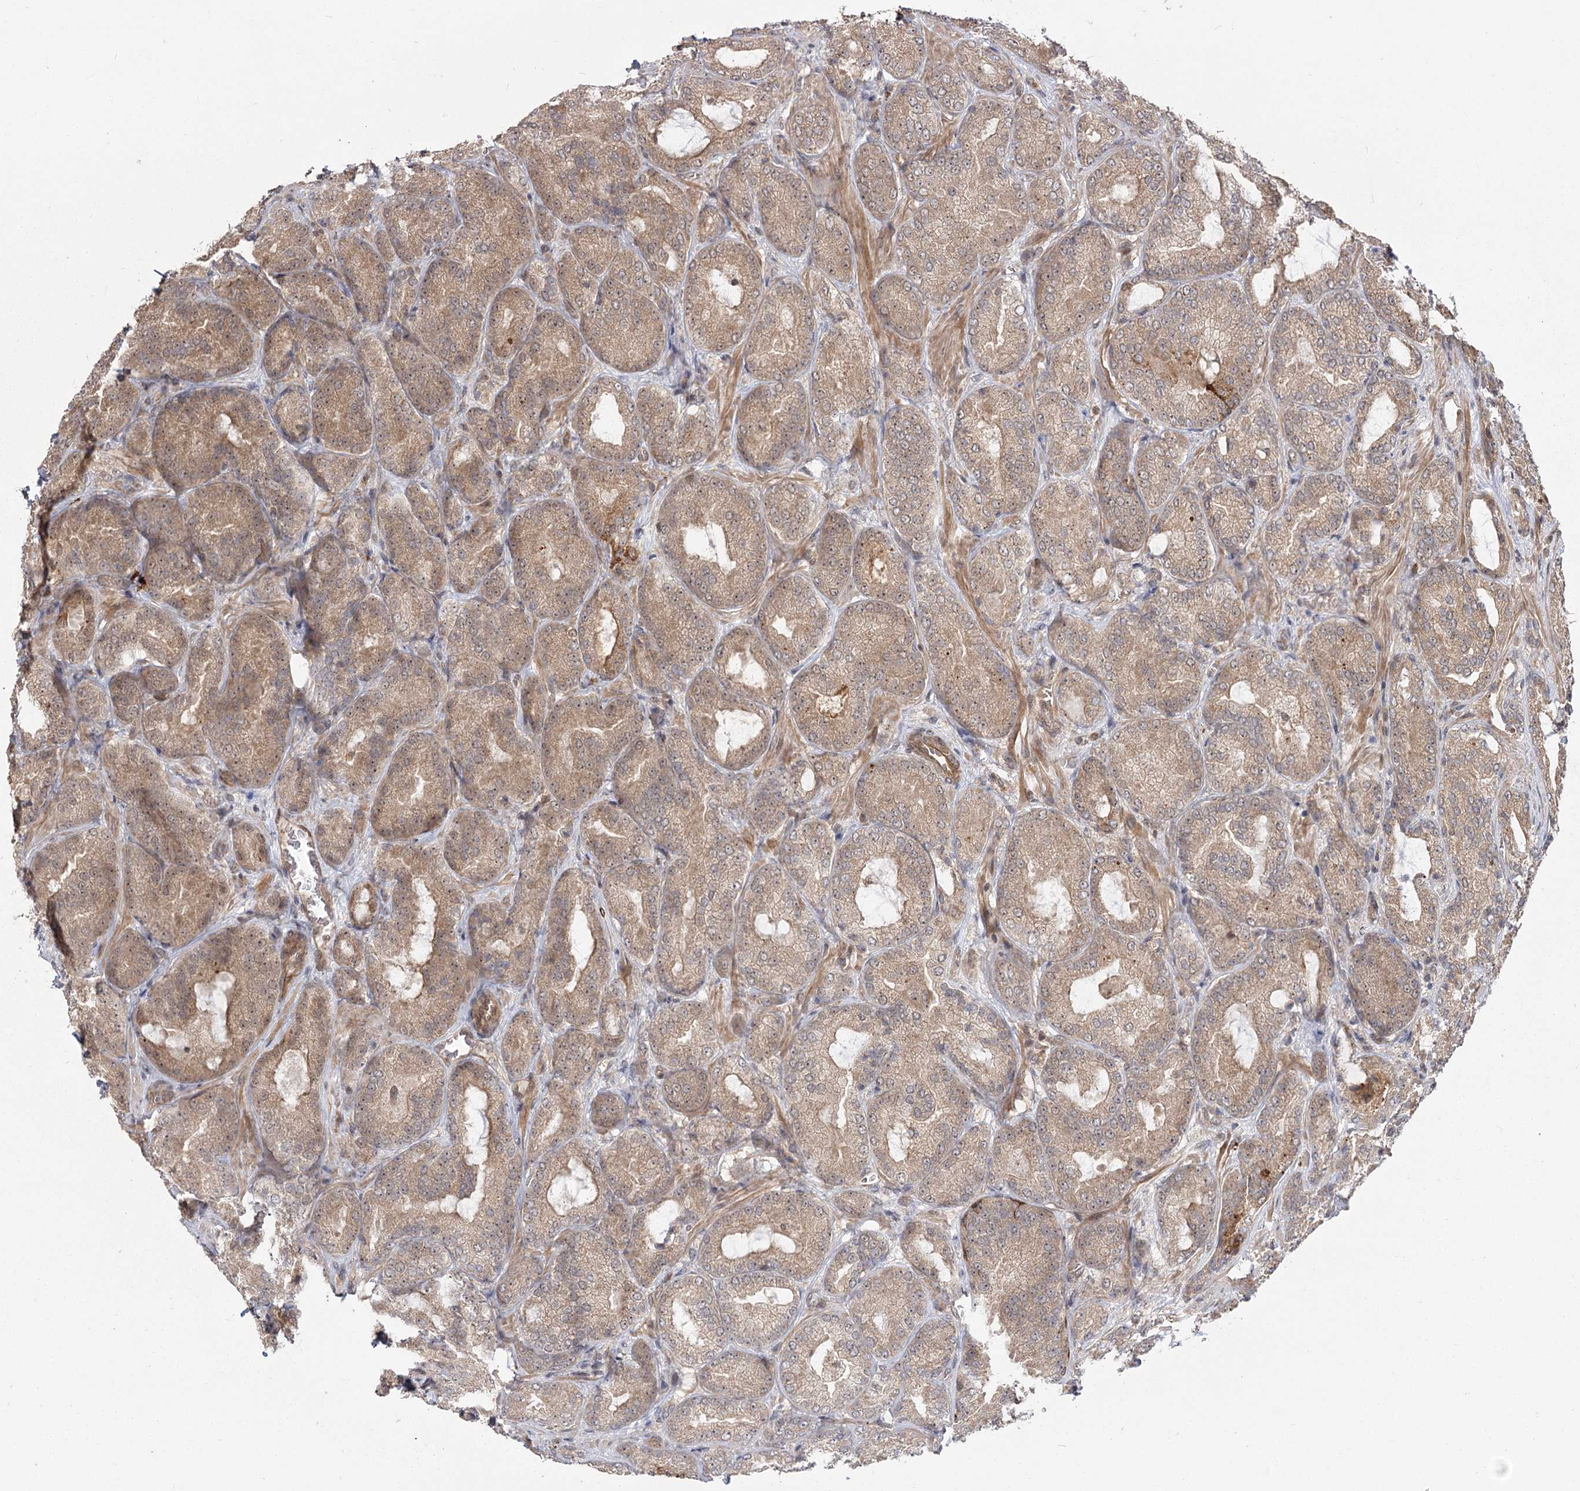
{"staining": {"intensity": "moderate", "quantity": ">75%", "location": "cytoplasmic/membranous"}, "tissue": "prostate cancer", "cell_type": "Tumor cells", "image_type": "cancer", "snomed": [{"axis": "morphology", "description": "Adenocarcinoma, Low grade"}, {"axis": "topography", "description": "Prostate"}], "caption": "Tumor cells demonstrate moderate cytoplasmic/membranous expression in approximately >75% of cells in prostate low-grade adenocarcinoma.", "gene": "R3HDM2", "patient": {"sex": "male", "age": 74}}